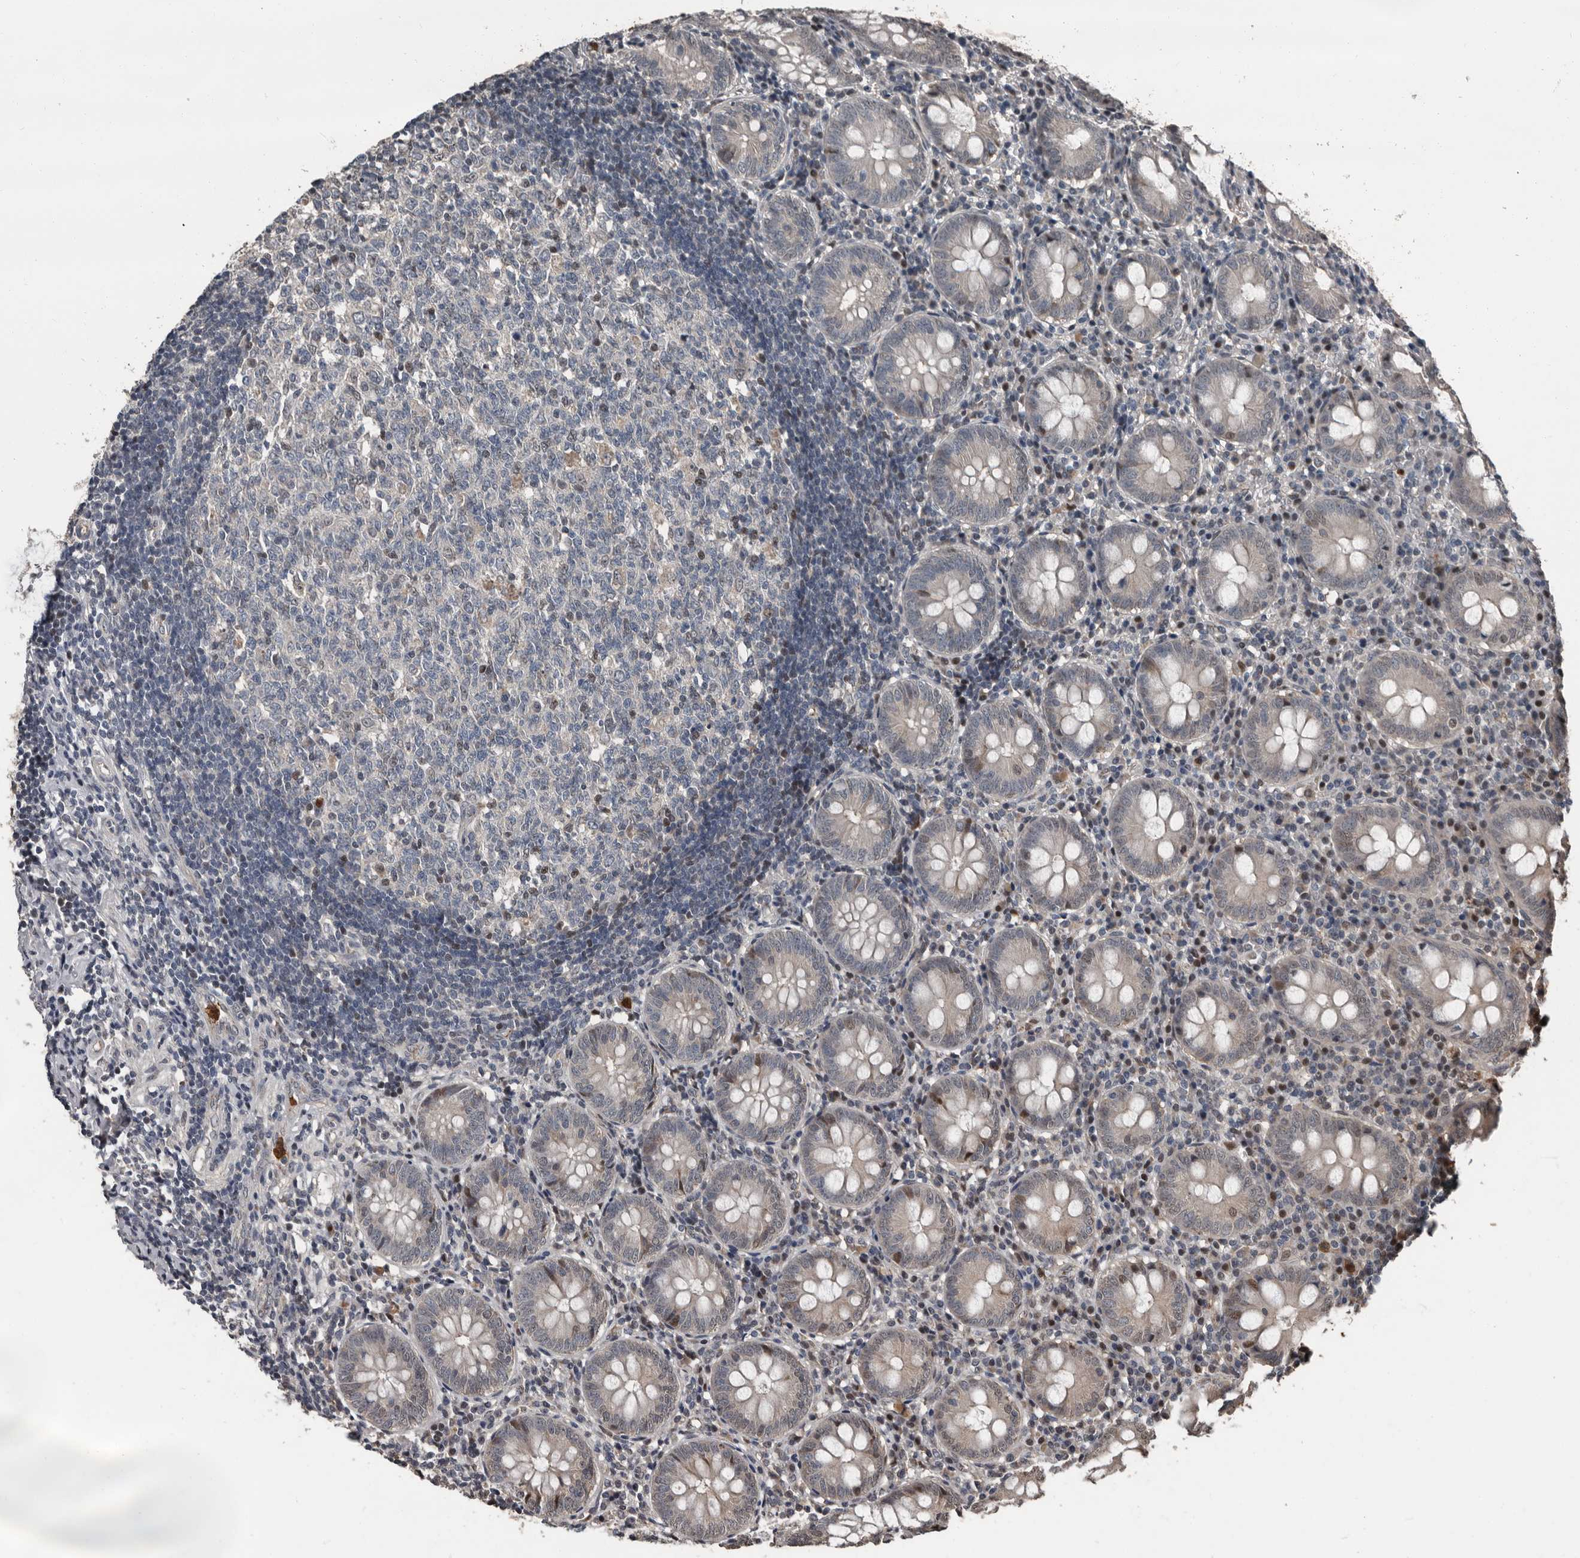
{"staining": {"intensity": "moderate", "quantity": "<25%", "location": "nuclear"}, "tissue": "appendix", "cell_type": "Glandular cells", "image_type": "normal", "snomed": [{"axis": "morphology", "description": "Normal tissue, NOS"}, {"axis": "topography", "description": "Appendix"}], "caption": "Moderate nuclear expression is appreciated in approximately <25% of glandular cells in unremarkable appendix.", "gene": "FSBP", "patient": {"sex": "female", "age": 54}}